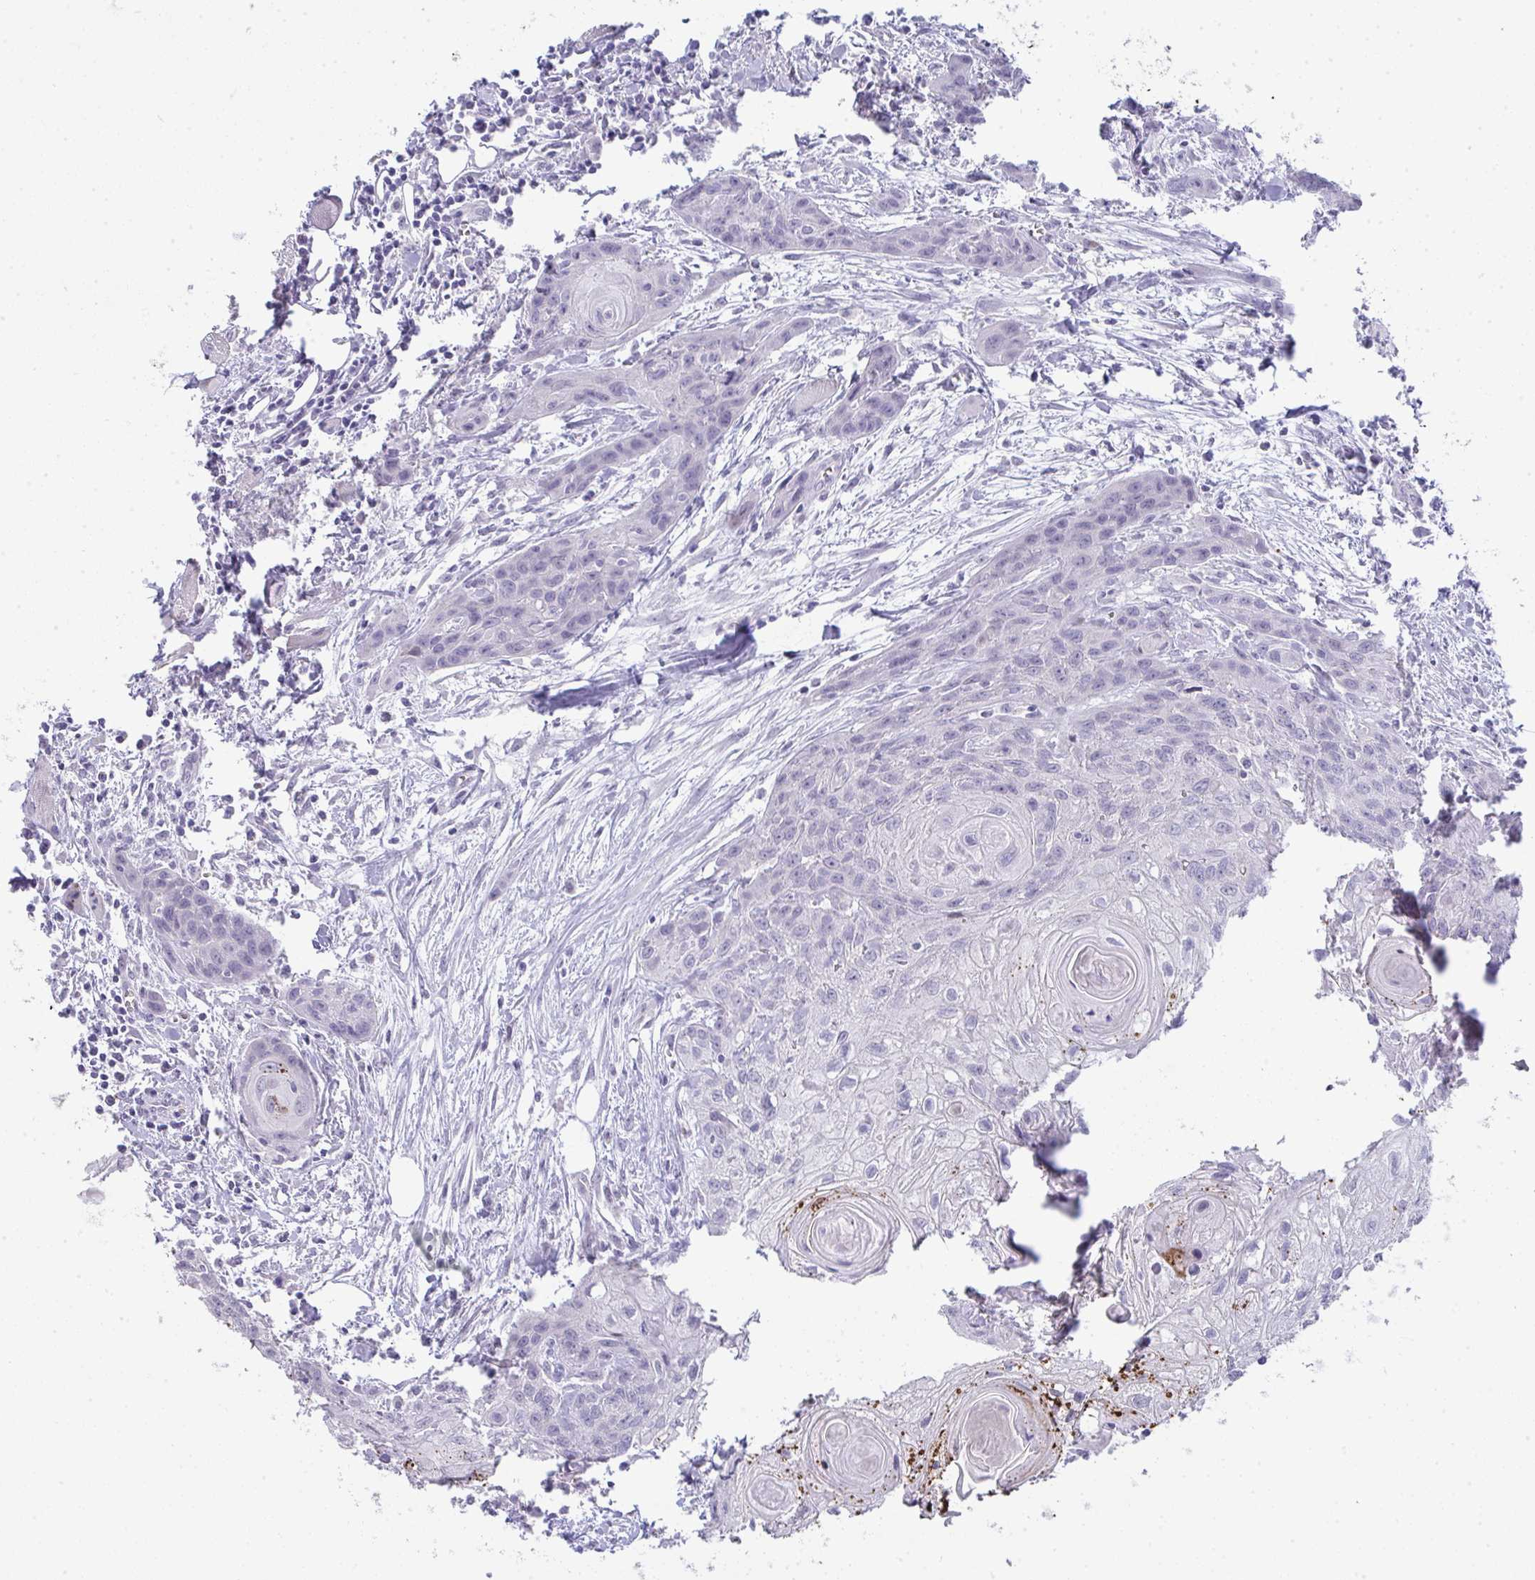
{"staining": {"intensity": "negative", "quantity": "none", "location": "none"}, "tissue": "head and neck cancer", "cell_type": "Tumor cells", "image_type": "cancer", "snomed": [{"axis": "morphology", "description": "Squamous cell carcinoma, NOS"}, {"axis": "topography", "description": "Oral tissue"}, {"axis": "topography", "description": "Head-Neck"}], "caption": "High magnification brightfield microscopy of head and neck cancer stained with DAB (3,3'-diaminobenzidine) (brown) and counterstained with hematoxylin (blue): tumor cells show no significant staining. (Stains: DAB (3,3'-diaminobenzidine) IHC with hematoxylin counter stain, Microscopy: brightfield microscopy at high magnification).", "gene": "GALNT16", "patient": {"sex": "male", "age": 58}}